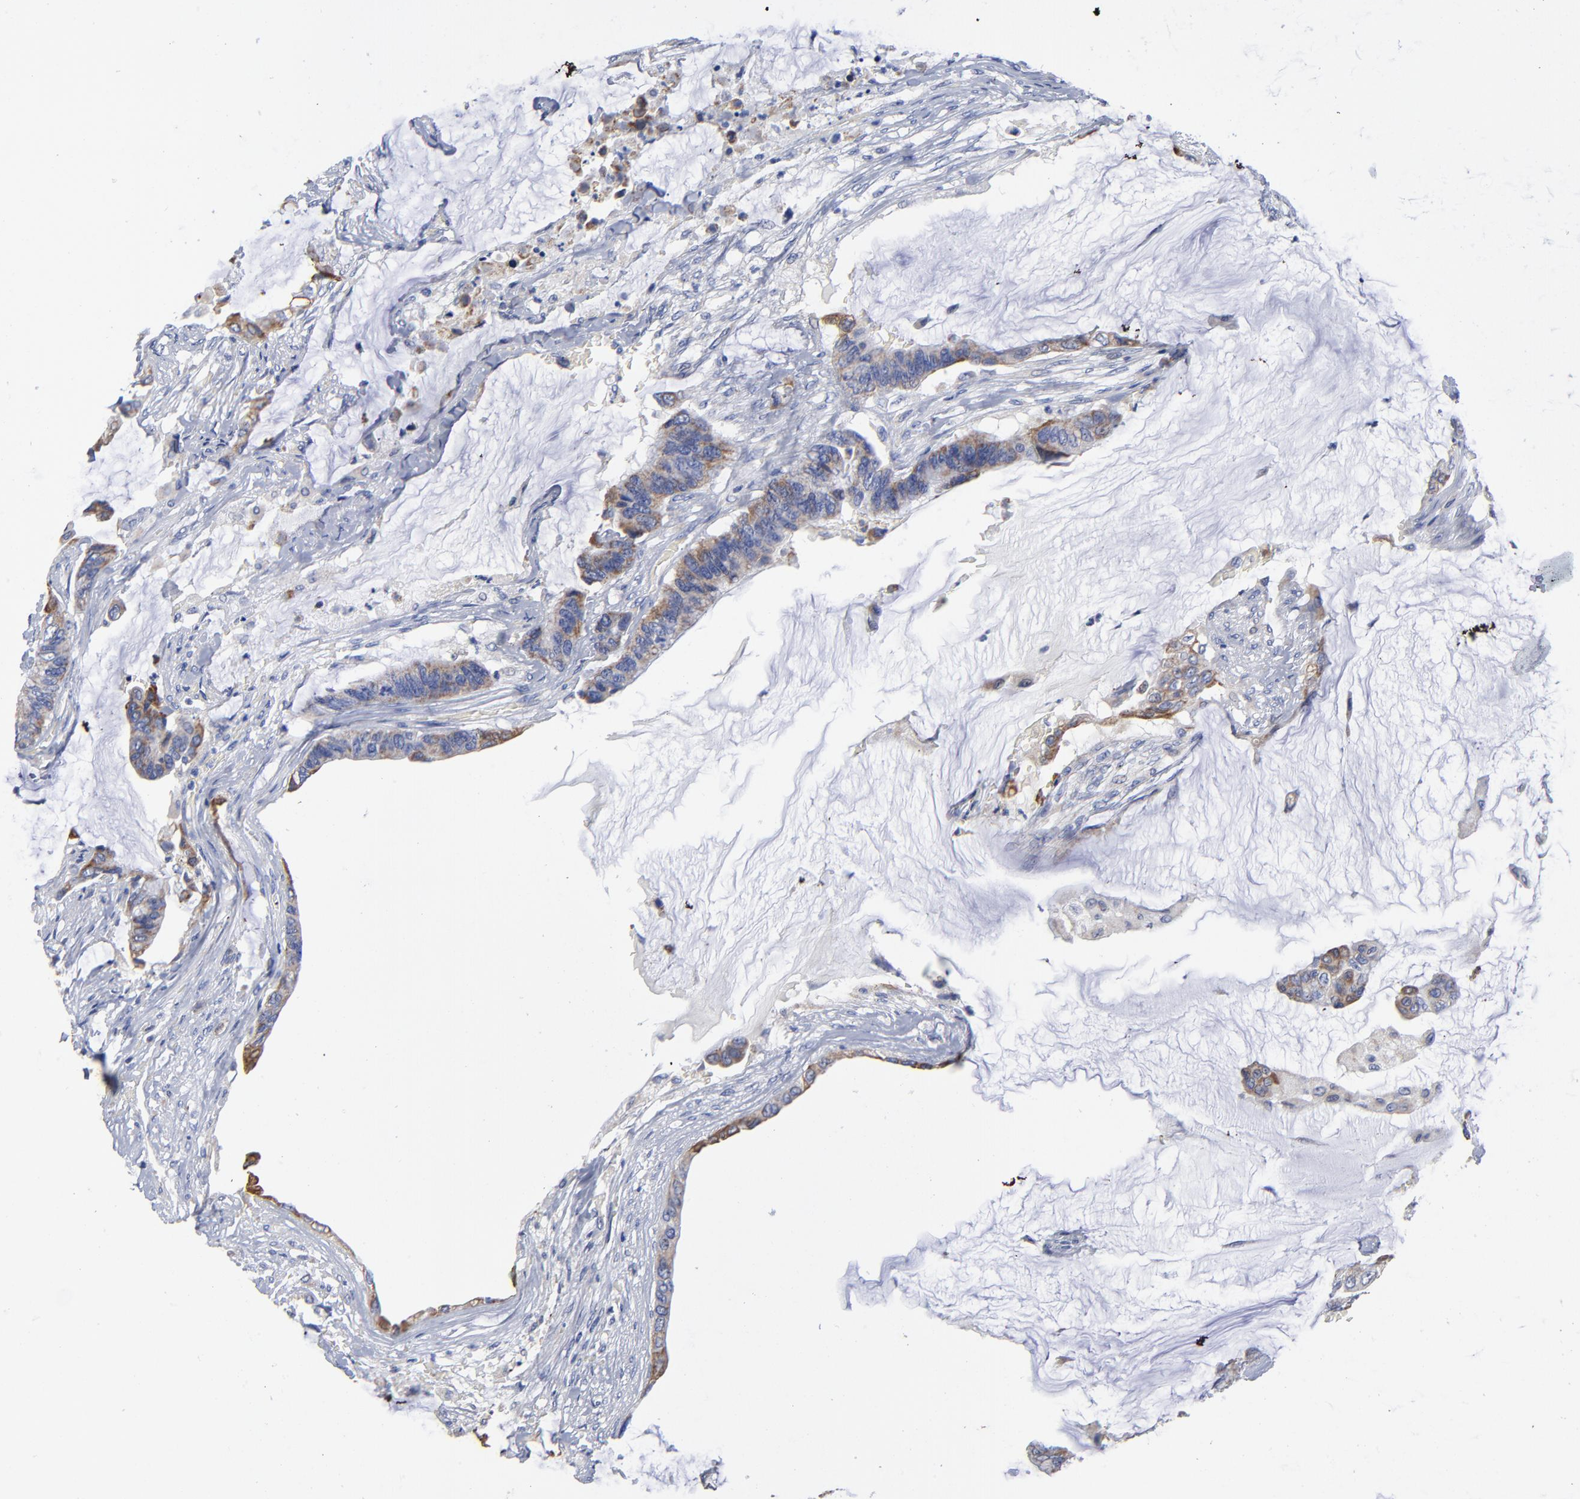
{"staining": {"intensity": "moderate", "quantity": "25%-75%", "location": "cytoplasmic/membranous"}, "tissue": "colorectal cancer", "cell_type": "Tumor cells", "image_type": "cancer", "snomed": [{"axis": "morphology", "description": "Adenocarcinoma, NOS"}, {"axis": "topography", "description": "Rectum"}], "caption": "DAB immunohistochemical staining of colorectal cancer (adenocarcinoma) displays moderate cytoplasmic/membranous protein expression in about 25%-75% of tumor cells.", "gene": "PTP4A1", "patient": {"sex": "female", "age": 59}}